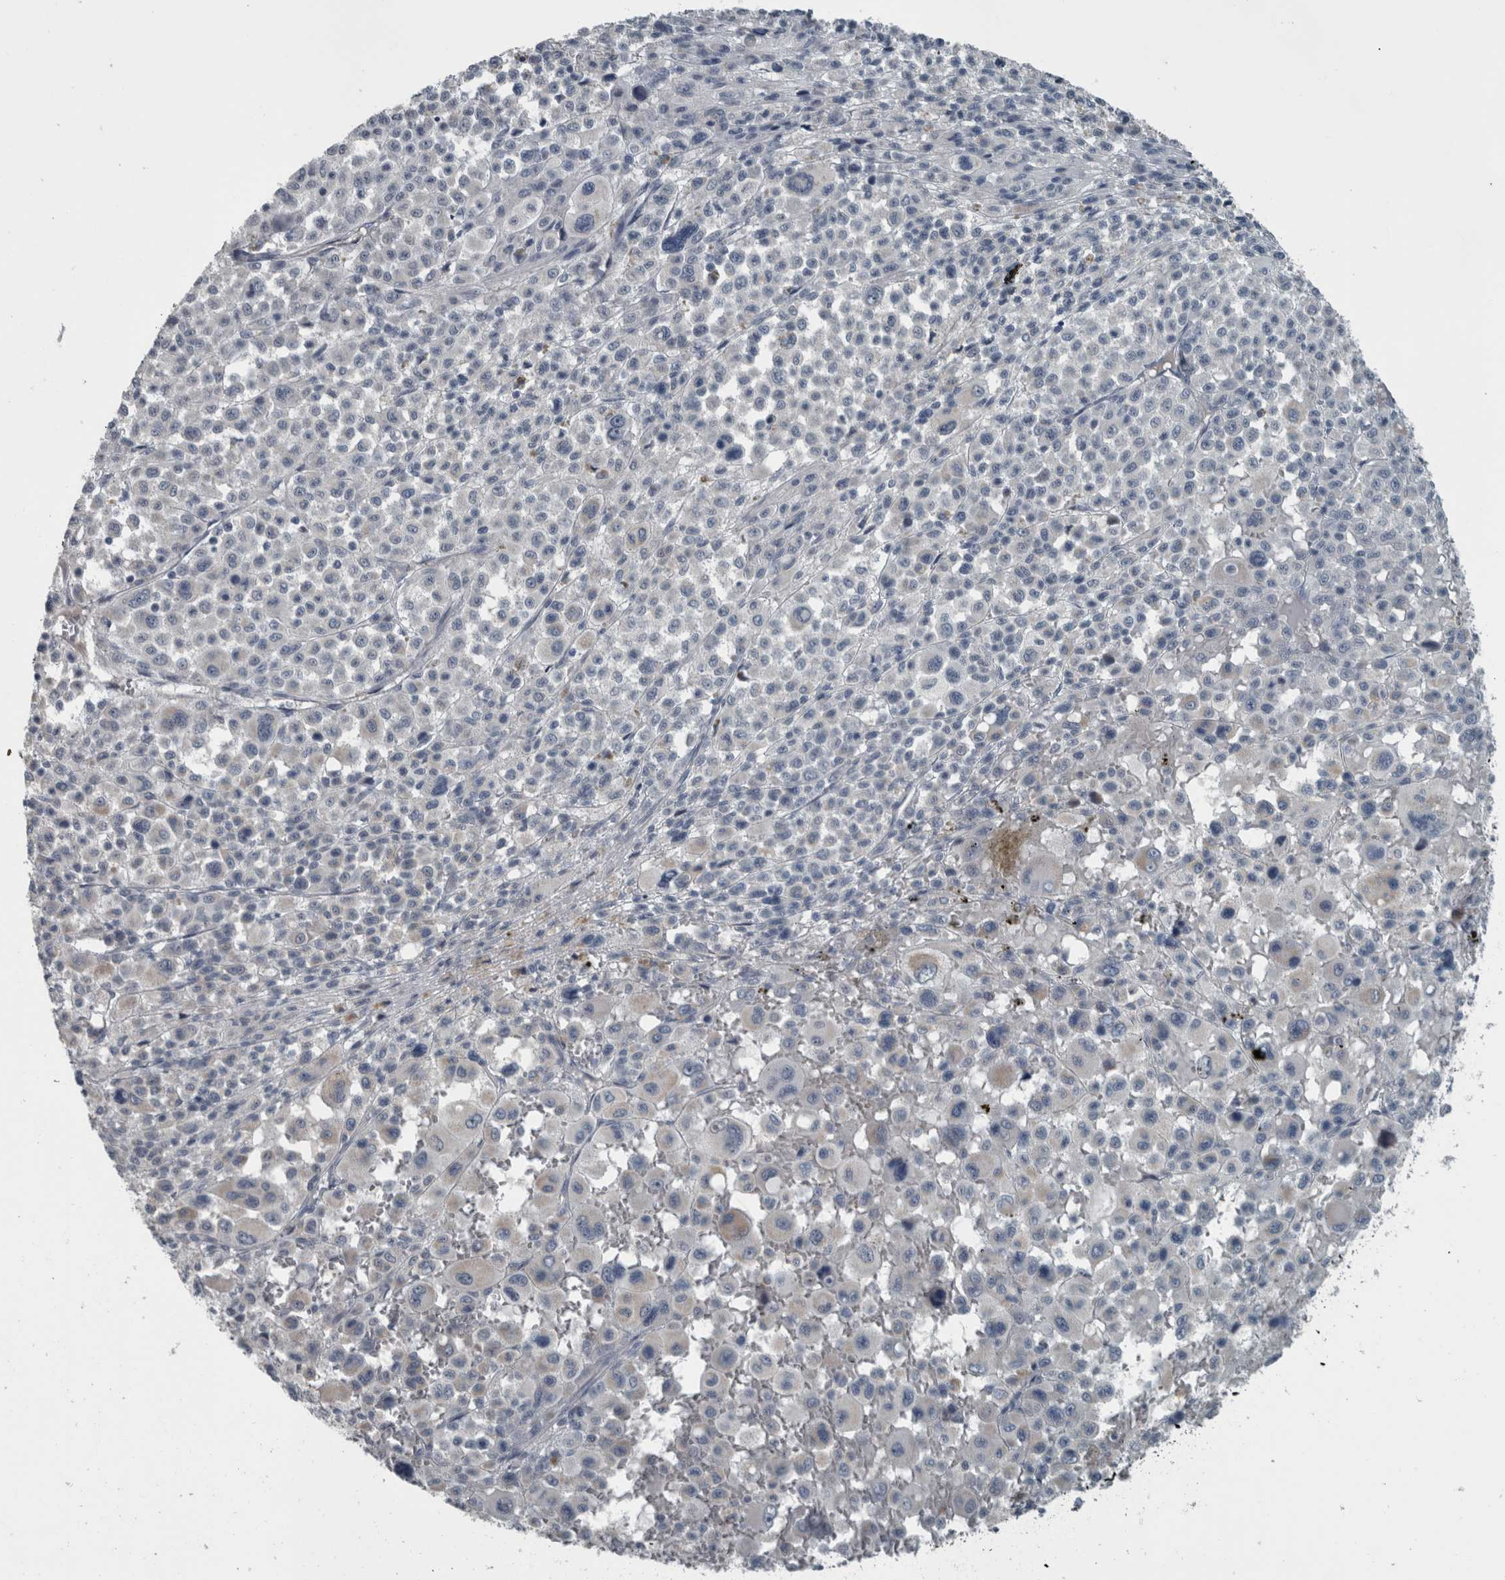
{"staining": {"intensity": "negative", "quantity": "none", "location": "none"}, "tissue": "melanoma", "cell_type": "Tumor cells", "image_type": "cancer", "snomed": [{"axis": "morphology", "description": "Malignant melanoma, Metastatic site"}, {"axis": "topography", "description": "Skin"}], "caption": "This is an immunohistochemistry (IHC) histopathology image of melanoma. There is no expression in tumor cells.", "gene": "KRT20", "patient": {"sex": "female", "age": 74}}